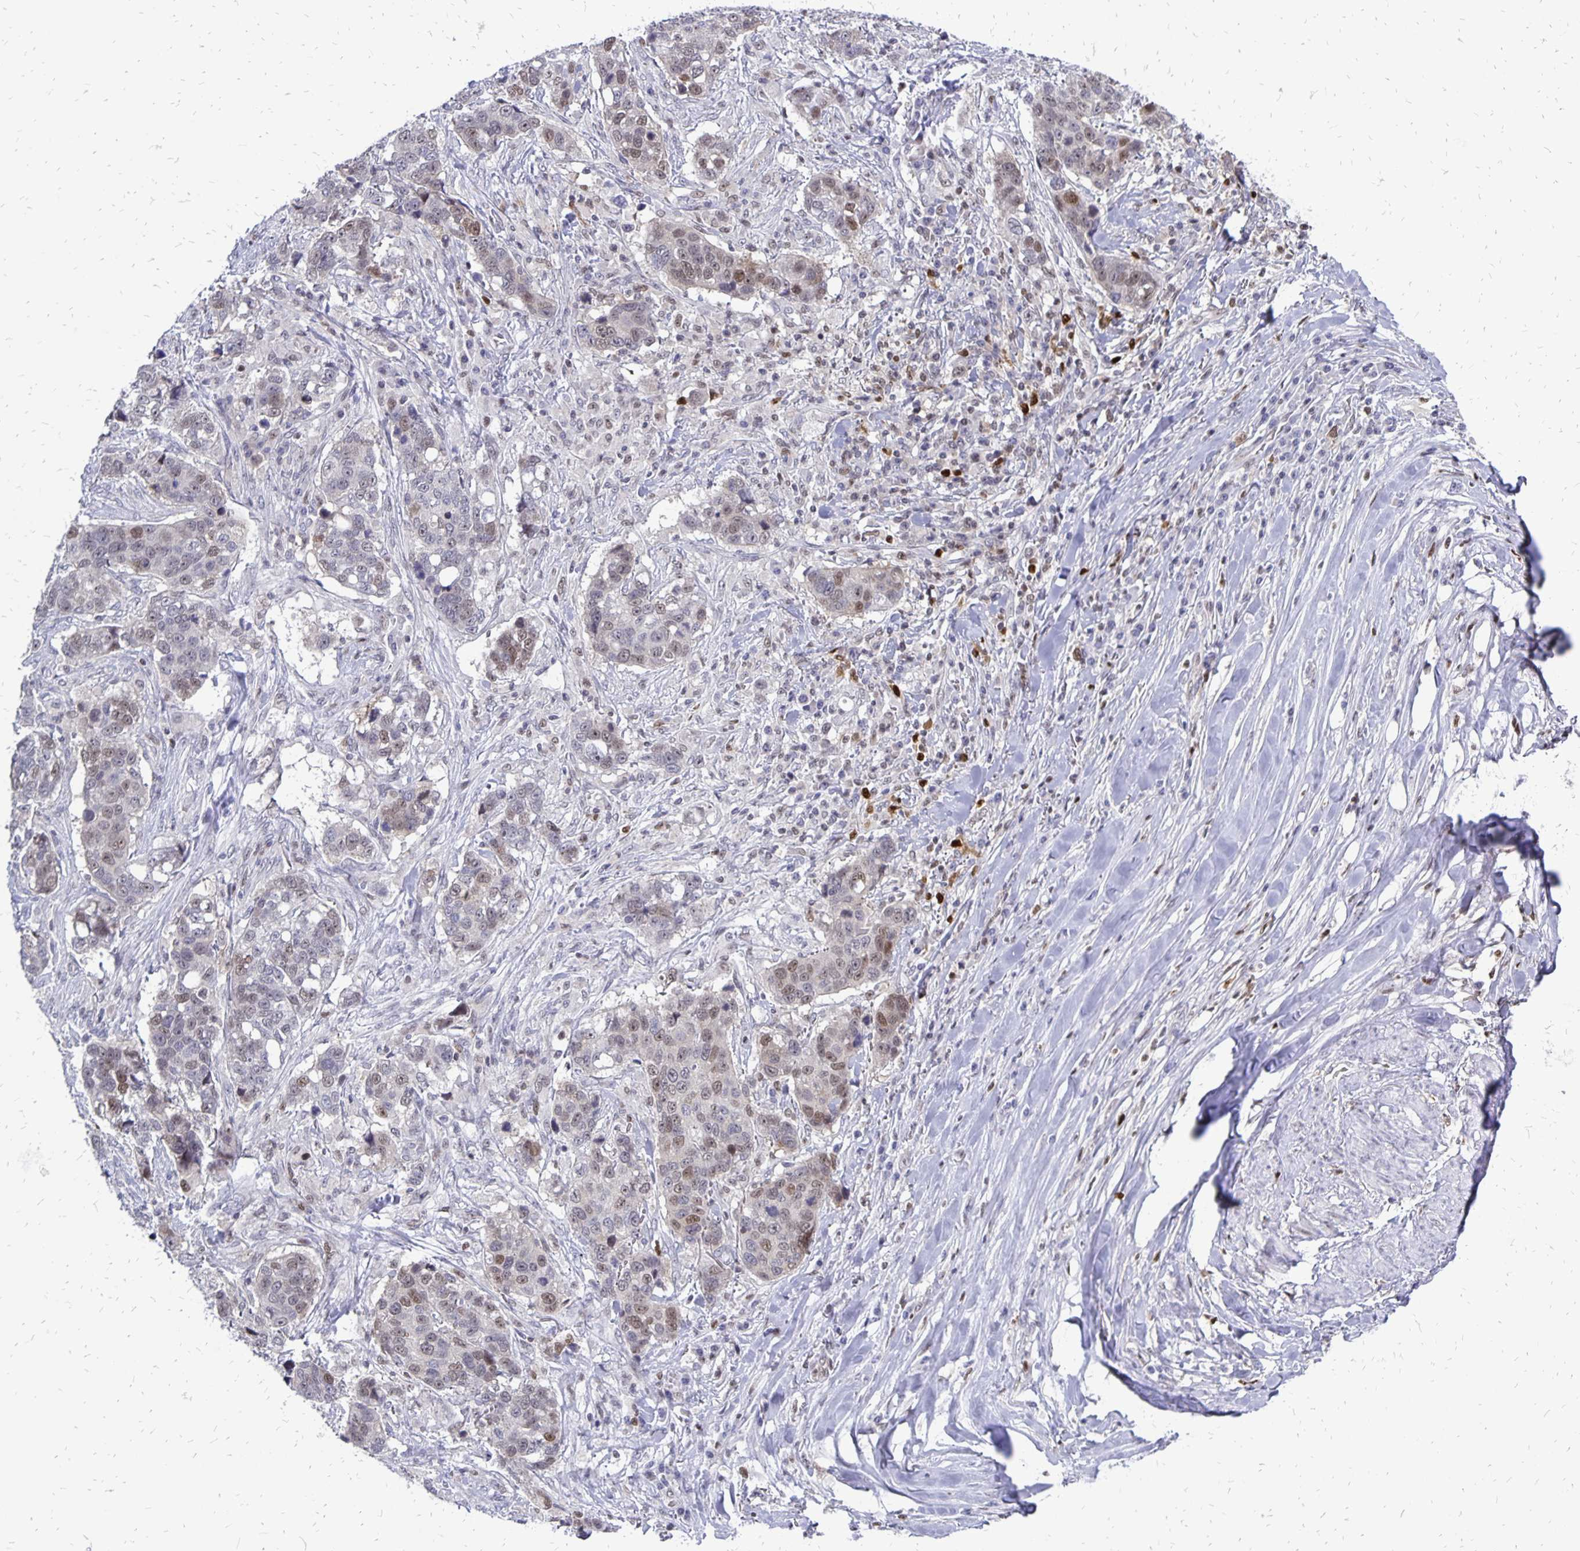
{"staining": {"intensity": "weak", "quantity": "25%-75%", "location": "nuclear"}, "tissue": "lung cancer", "cell_type": "Tumor cells", "image_type": "cancer", "snomed": [{"axis": "morphology", "description": "Squamous cell carcinoma, NOS"}, {"axis": "topography", "description": "Lymph node"}, {"axis": "topography", "description": "Lung"}], "caption": "Lung cancer stained with a brown dye demonstrates weak nuclear positive staining in about 25%-75% of tumor cells.", "gene": "DCK", "patient": {"sex": "male", "age": 61}}